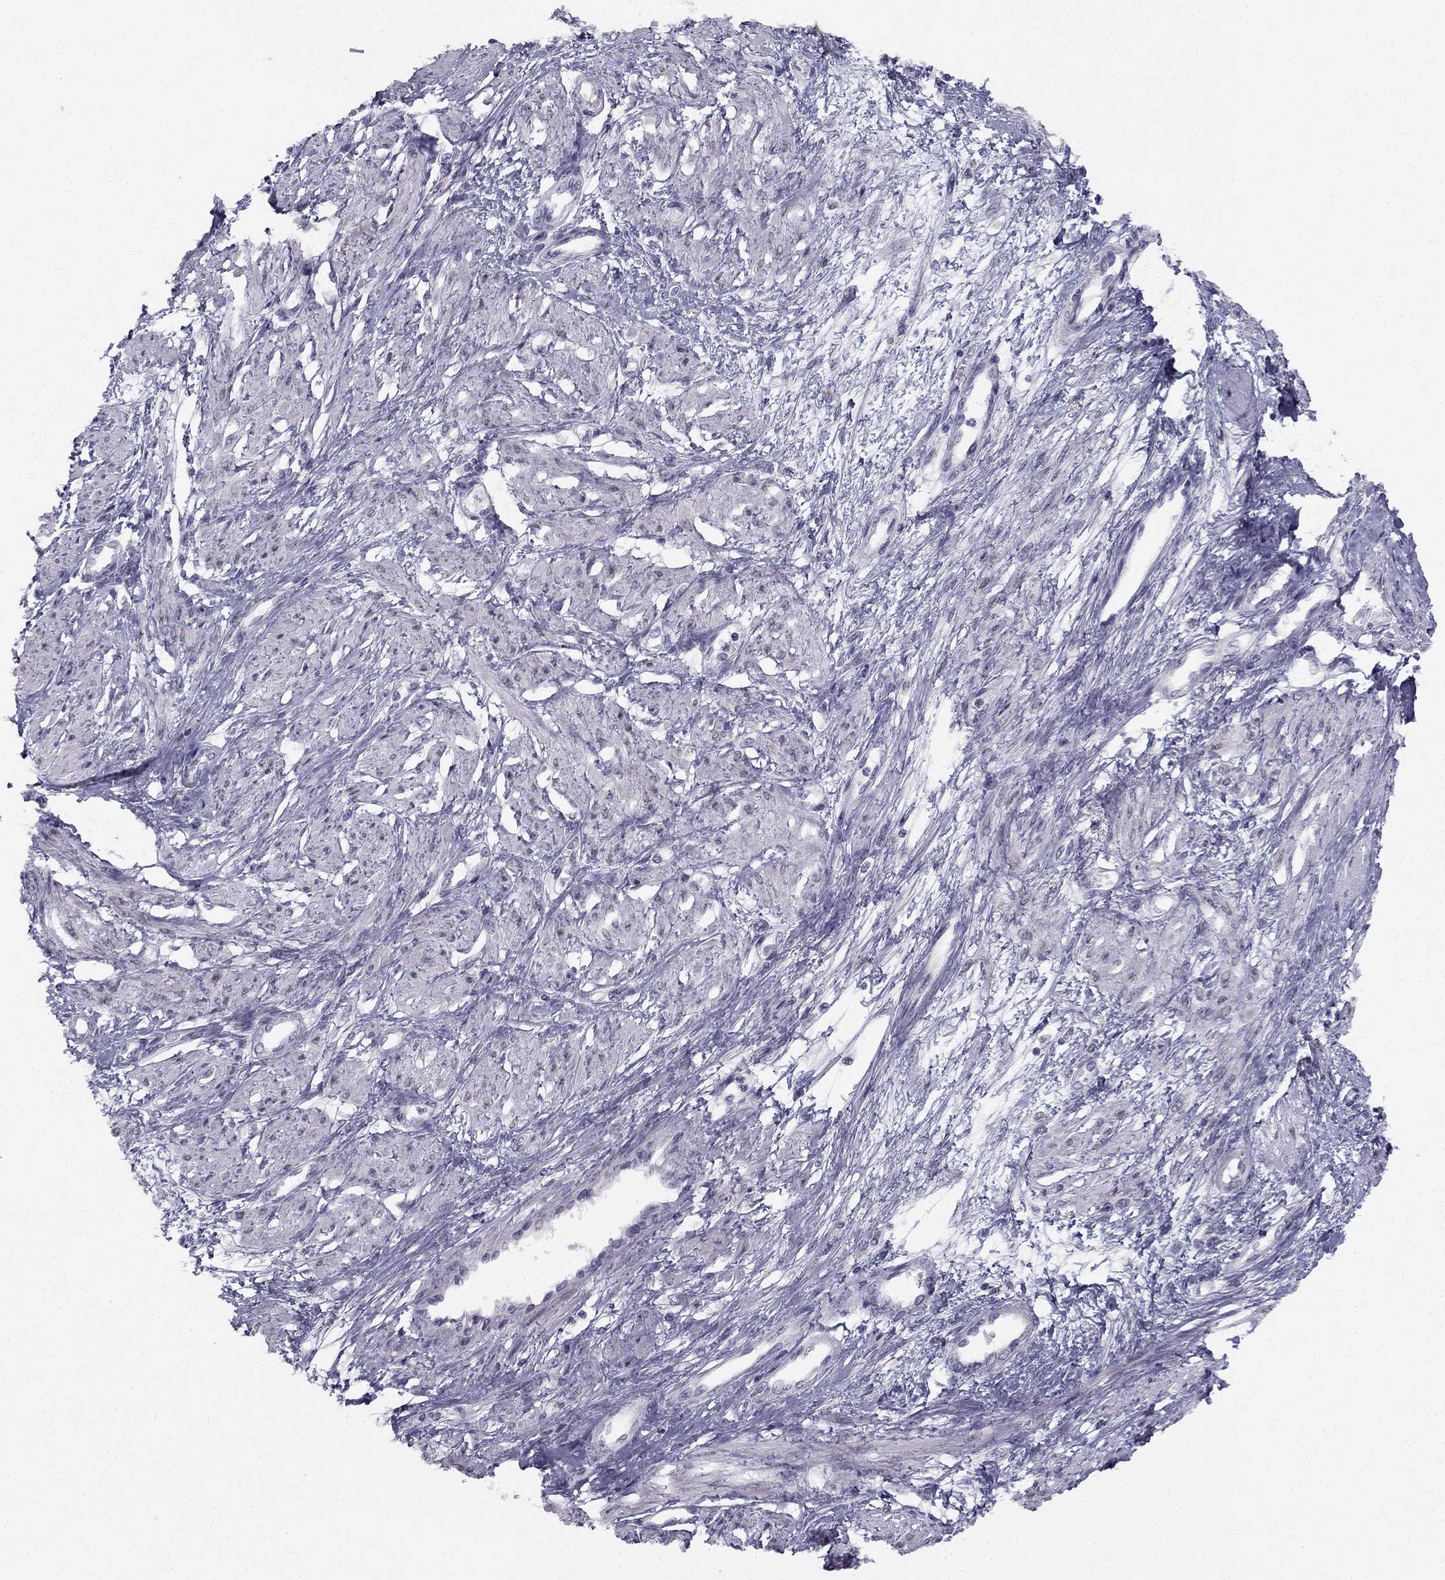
{"staining": {"intensity": "weak", "quantity": "25%-75%", "location": "nuclear"}, "tissue": "smooth muscle", "cell_type": "Smooth muscle cells", "image_type": "normal", "snomed": [{"axis": "morphology", "description": "Normal tissue, NOS"}, {"axis": "topography", "description": "Smooth muscle"}, {"axis": "topography", "description": "Uterus"}], "caption": "Immunohistochemistry (IHC) micrograph of unremarkable smooth muscle stained for a protein (brown), which reveals low levels of weak nuclear expression in about 25%-75% of smooth muscle cells.", "gene": "TRPS1", "patient": {"sex": "female", "age": 39}}